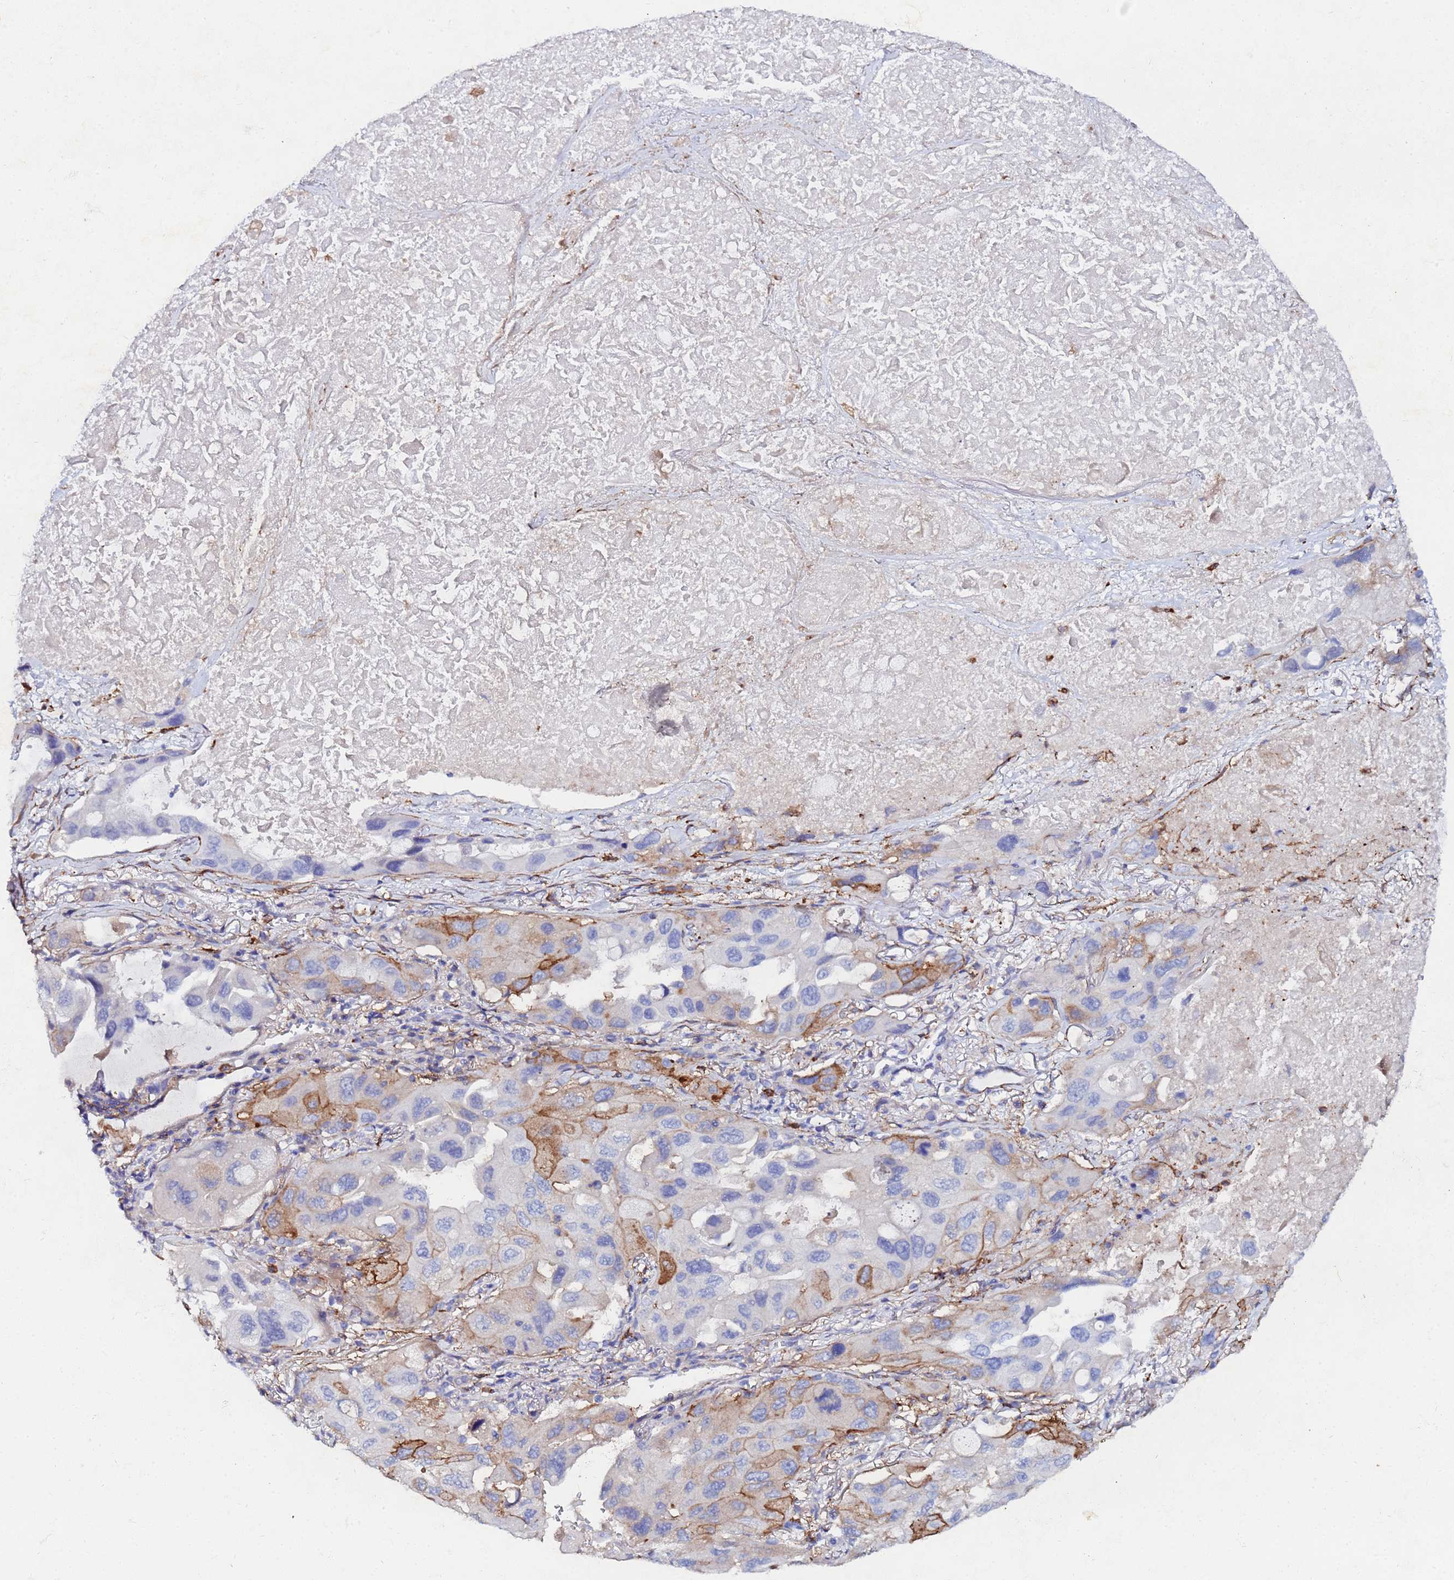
{"staining": {"intensity": "moderate", "quantity": "<25%", "location": "cytoplasmic/membranous"}, "tissue": "lung cancer", "cell_type": "Tumor cells", "image_type": "cancer", "snomed": [{"axis": "morphology", "description": "Squamous cell carcinoma, NOS"}, {"axis": "topography", "description": "Lung"}], "caption": "Tumor cells display moderate cytoplasmic/membranous expression in about <25% of cells in squamous cell carcinoma (lung).", "gene": "BASP1", "patient": {"sex": "female", "age": 73}}